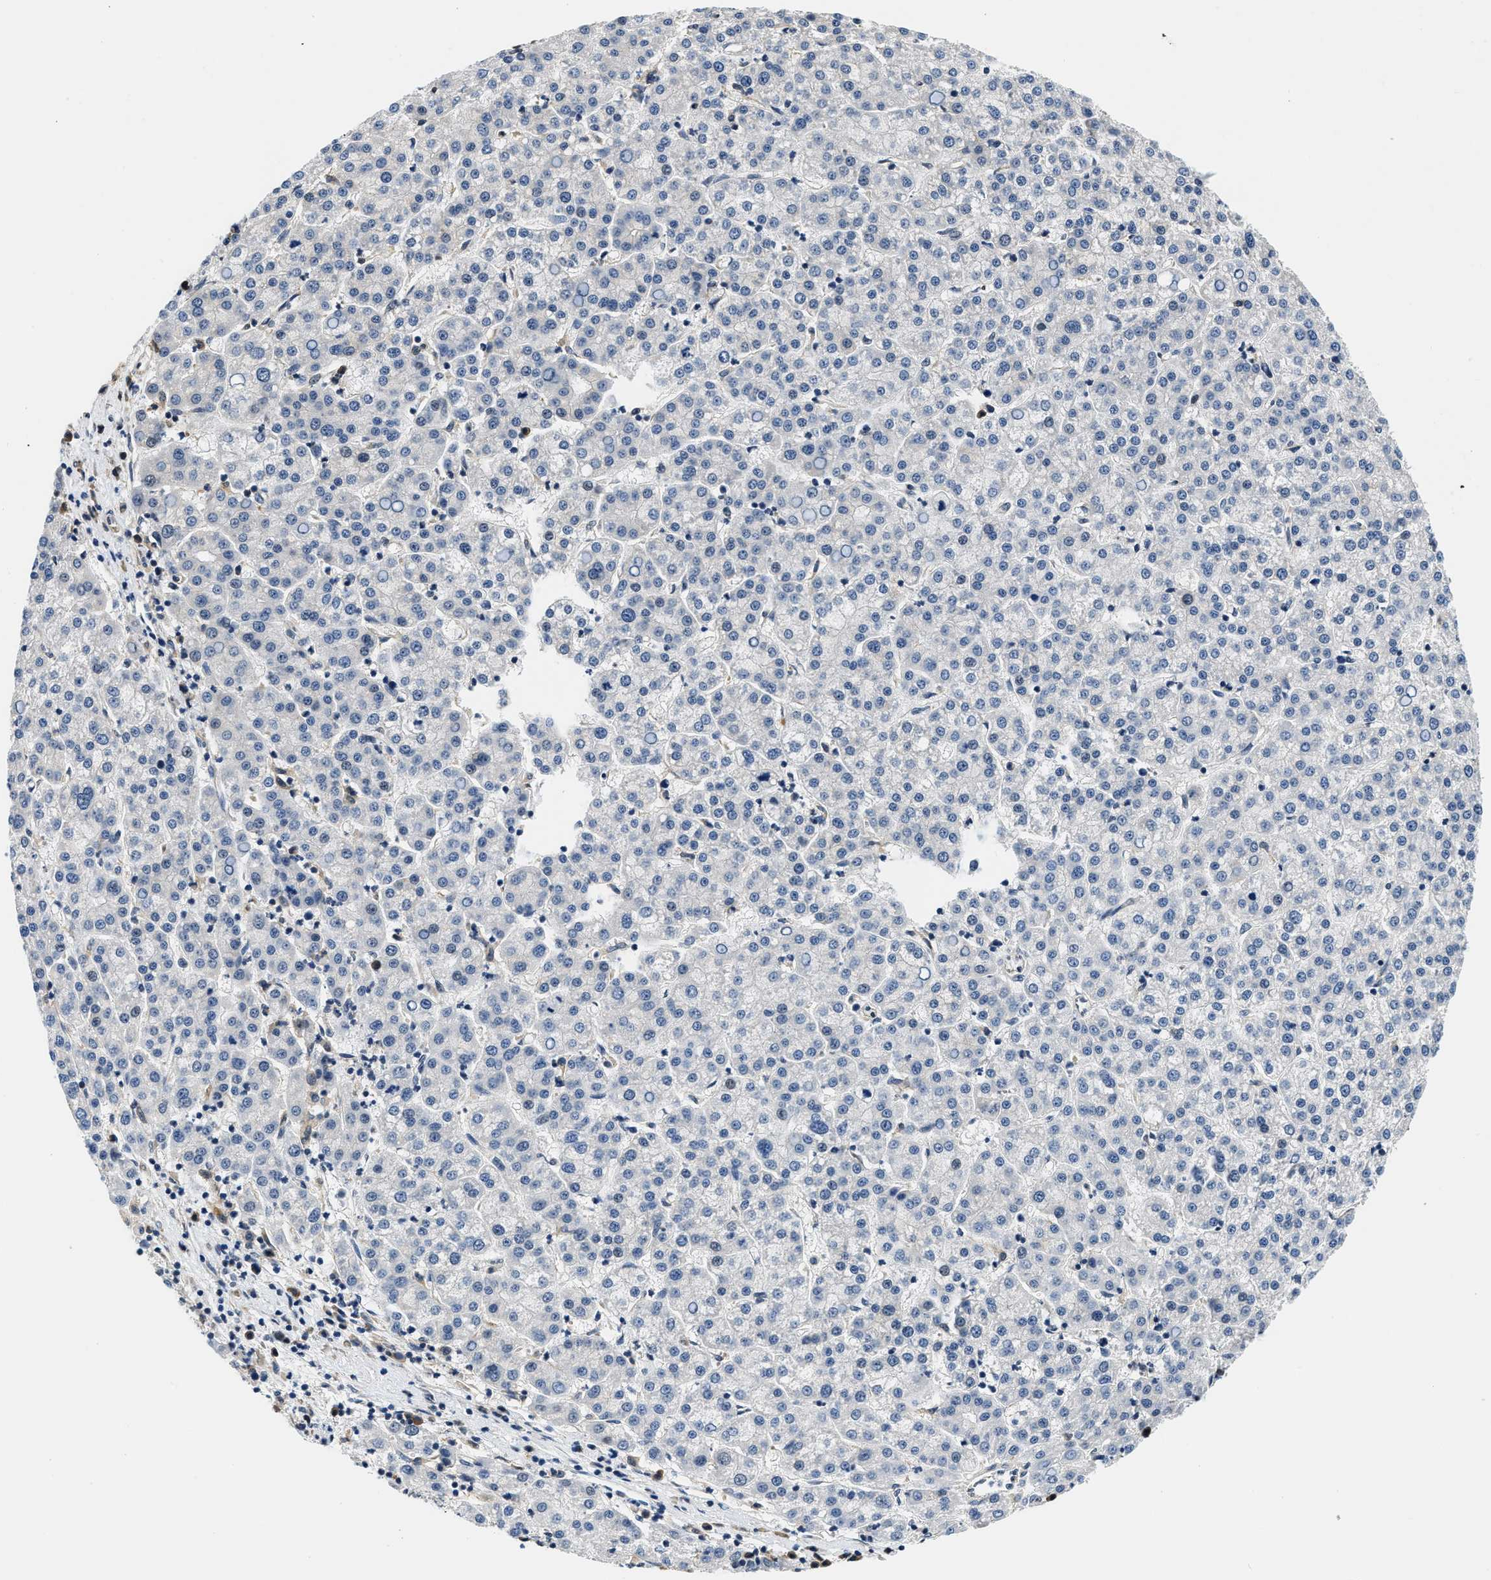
{"staining": {"intensity": "negative", "quantity": "none", "location": "none"}, "tissue": "liver cancer", "cell_type": "Tumor cells", "image_type": "cancer", "snomed": [{"axis": "morphology", "description": "Carcinoma, Hepatocellular, NOS"}, {"axis": "topography", "description": "Liver"}], "caption": "Immunohistochemistry of human liver hepatocellular carcinoma exhibits no positivity in tumor cells.", "gene": "BCL7C", "patient": {"sex": "female", "age": 58}}